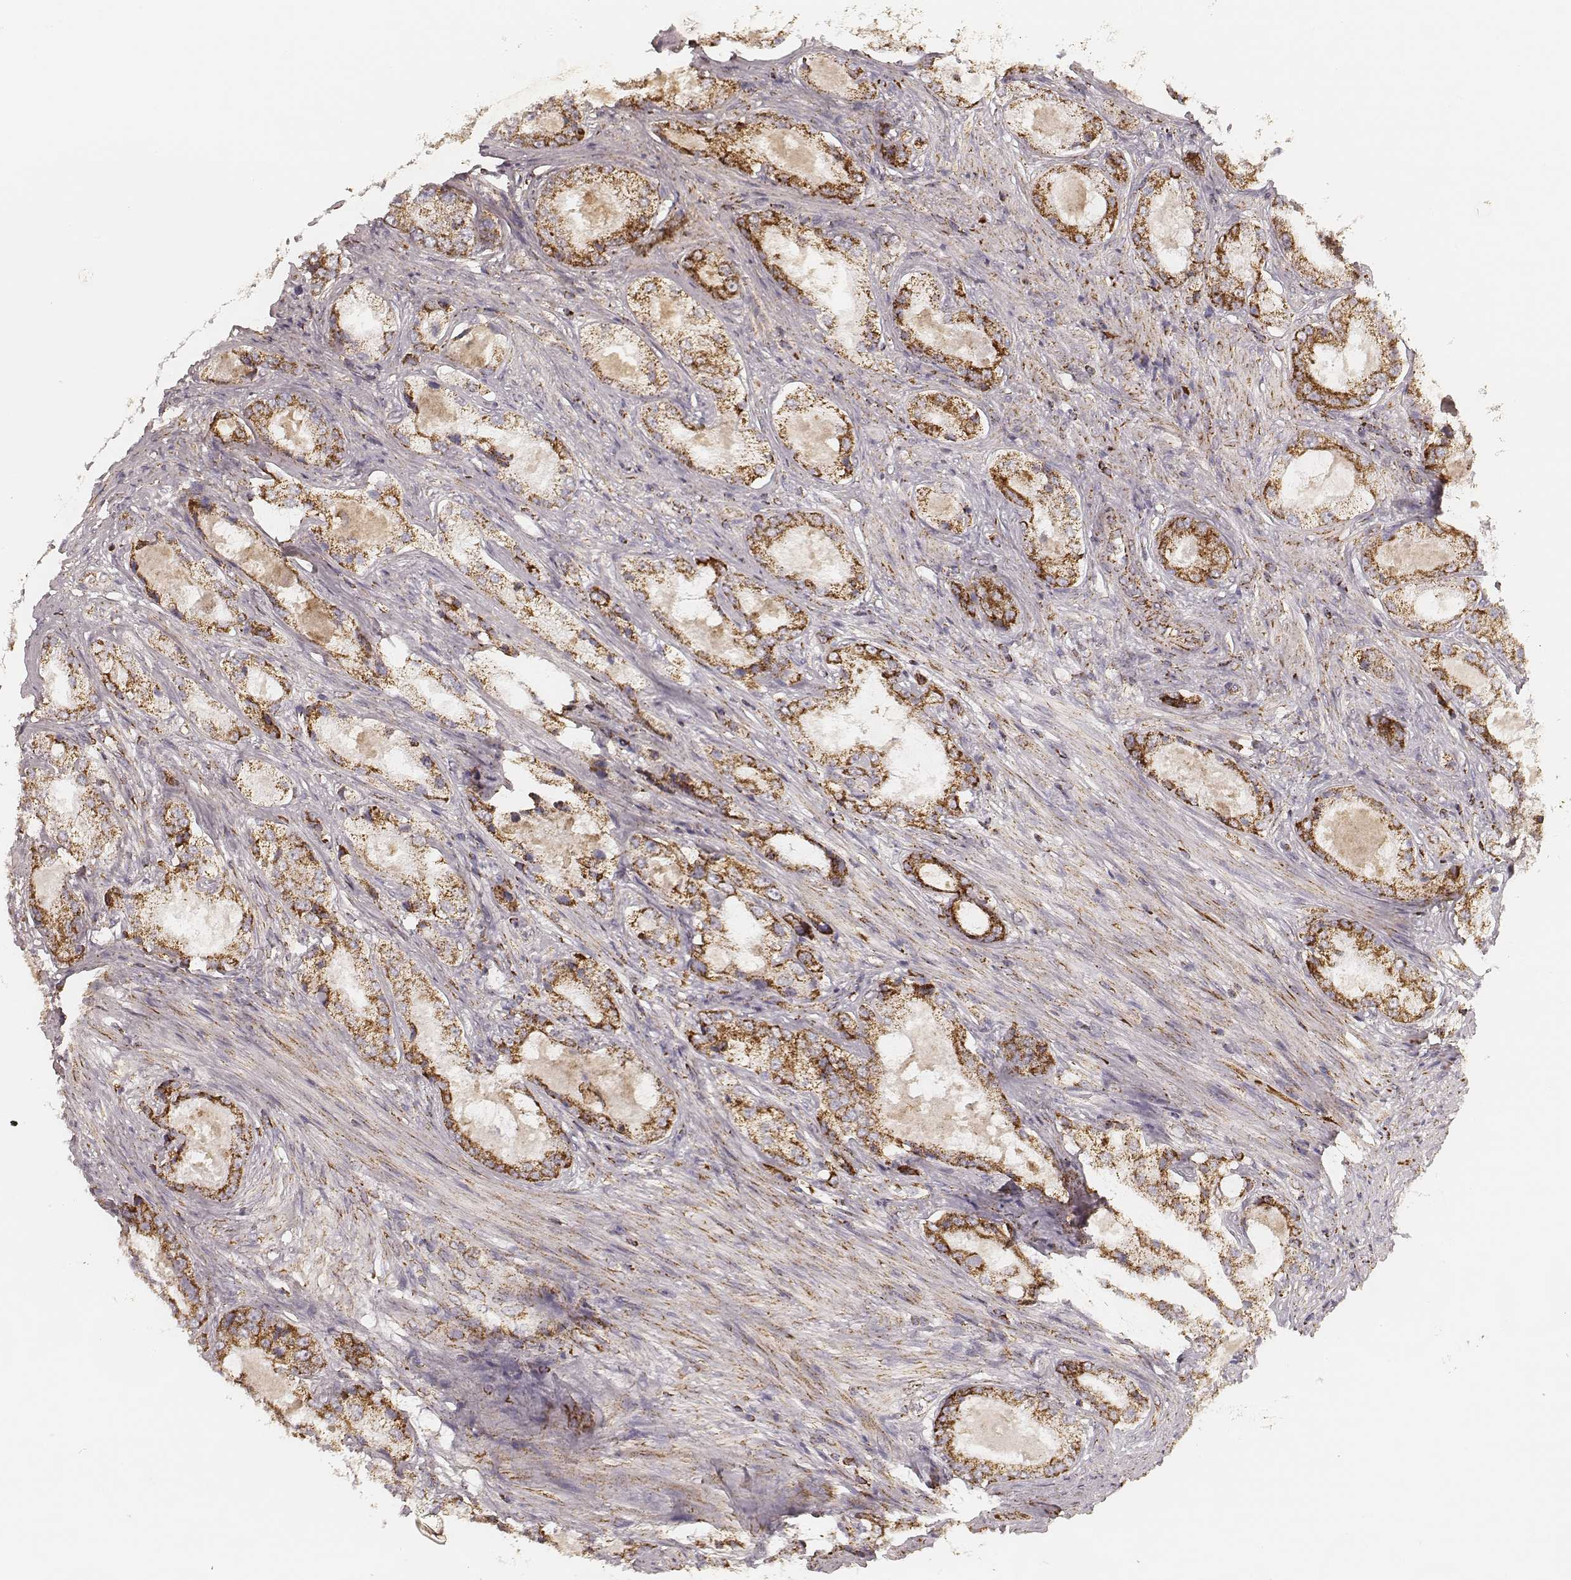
{"staining": {"intensity": "strong", "quantity": ">75%", "location": "cytoplasmic/membranous"}, "tissue": "prostate cancer", "cell_type": "Tumor cells", "image_type": "cancer", "snomed": [{"axis": "morphology", "description": "Adenocarcinoma, Low grade"}, {"axis": "topography", "description": "Prostate"}], "caption": "Protein staining by immunohistochemistry exhibits strong cytoplasmic/membranous staining in approximately >75% of tumor cells in prostate low-grade adenocarcinoma.", "gene": "CS", "patient": {"sex": "male", "age": 68}}